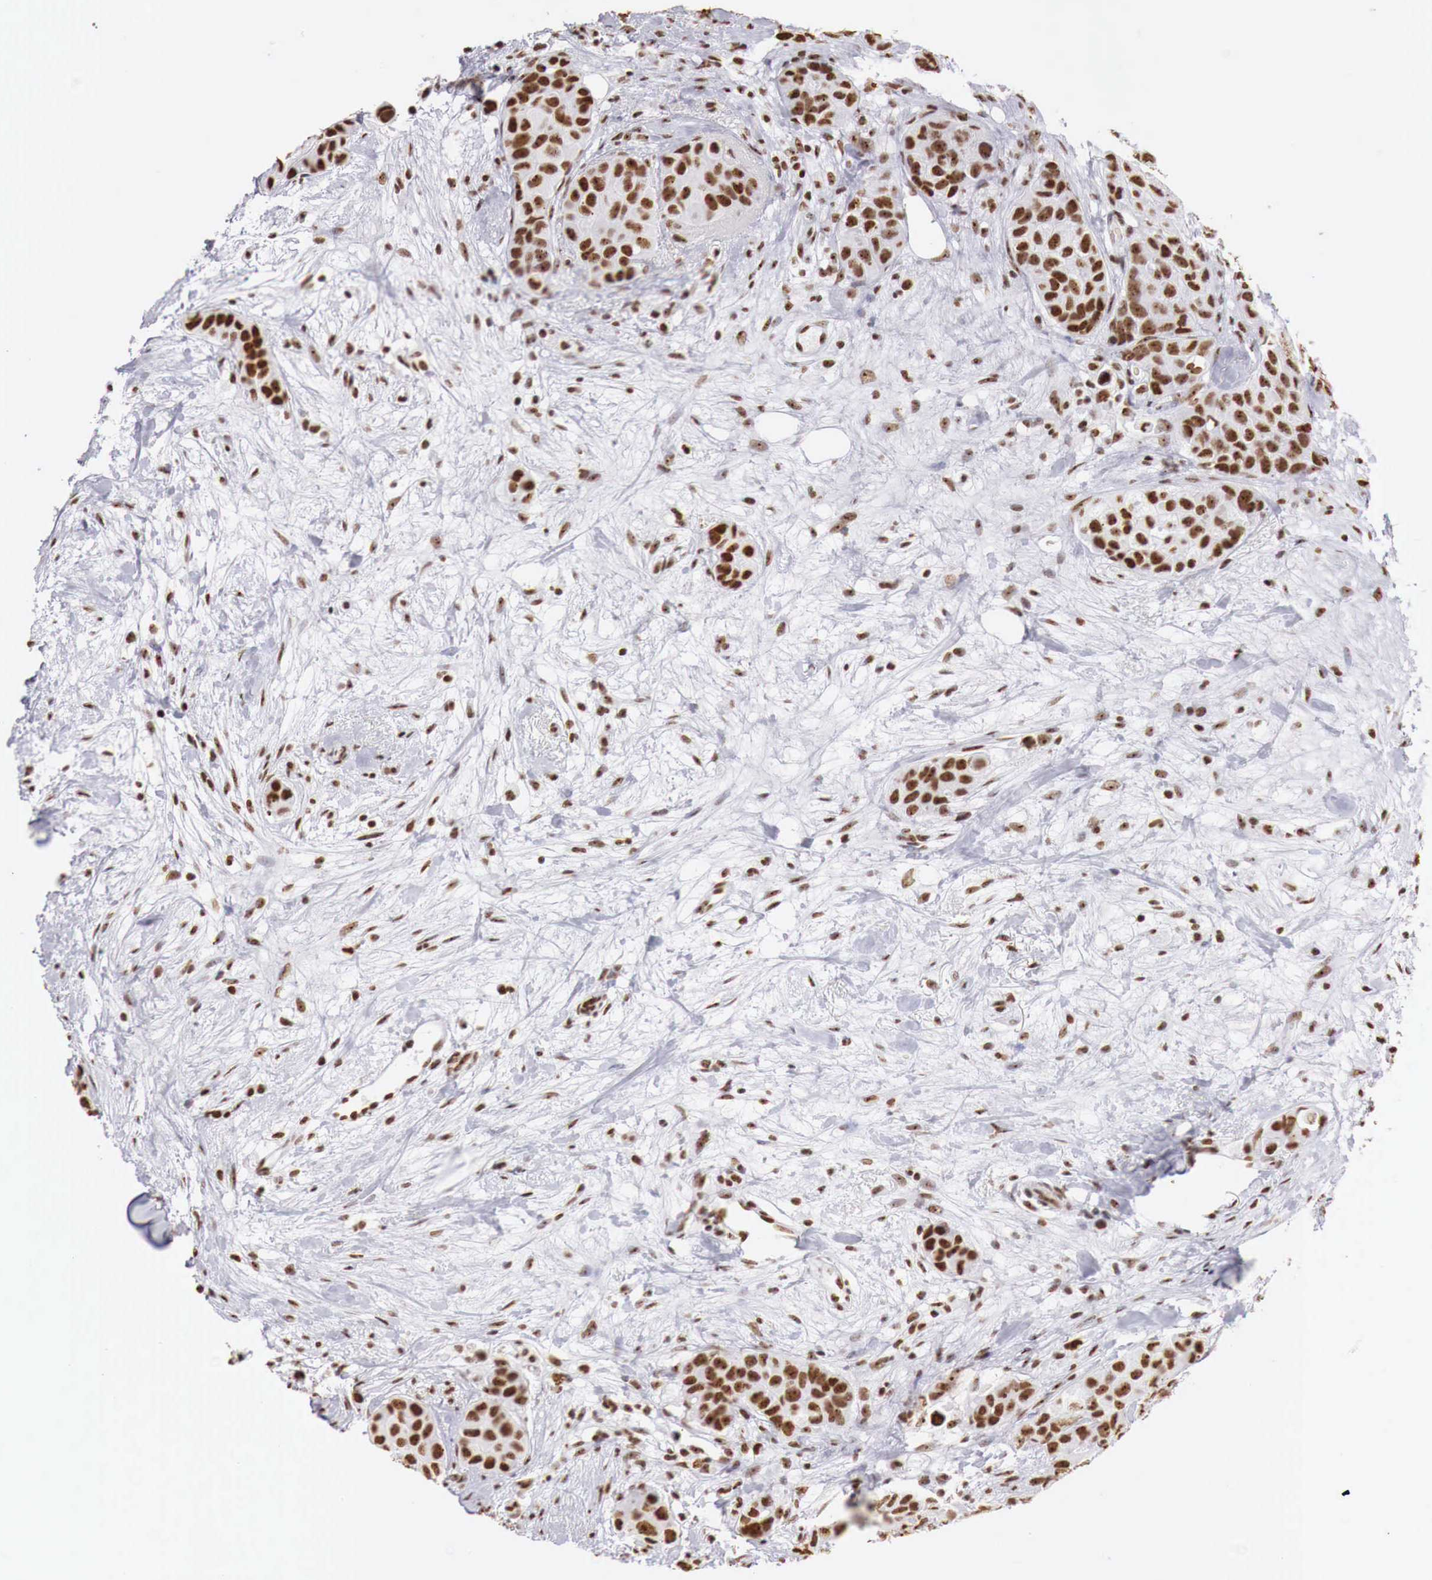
{"staining": {"intensity": "strong", "quantity": ">75%", "location": "nuclear"}, "tissue": "breast cancer", "cell_type": "Tumor cells", "image_type": "cancer", "snomed": [{"axis": "morphology", "description": "Duct carcinoma"}, {"axis": "topography", "description": "Breast"}], "caption": "Tumor cells show high levels of strong nuclear positivity in about >75% of cells in human breast intraductal carcinoma.", "gene": "DKC1", "patient": {"sex": "female", "age": 68}}